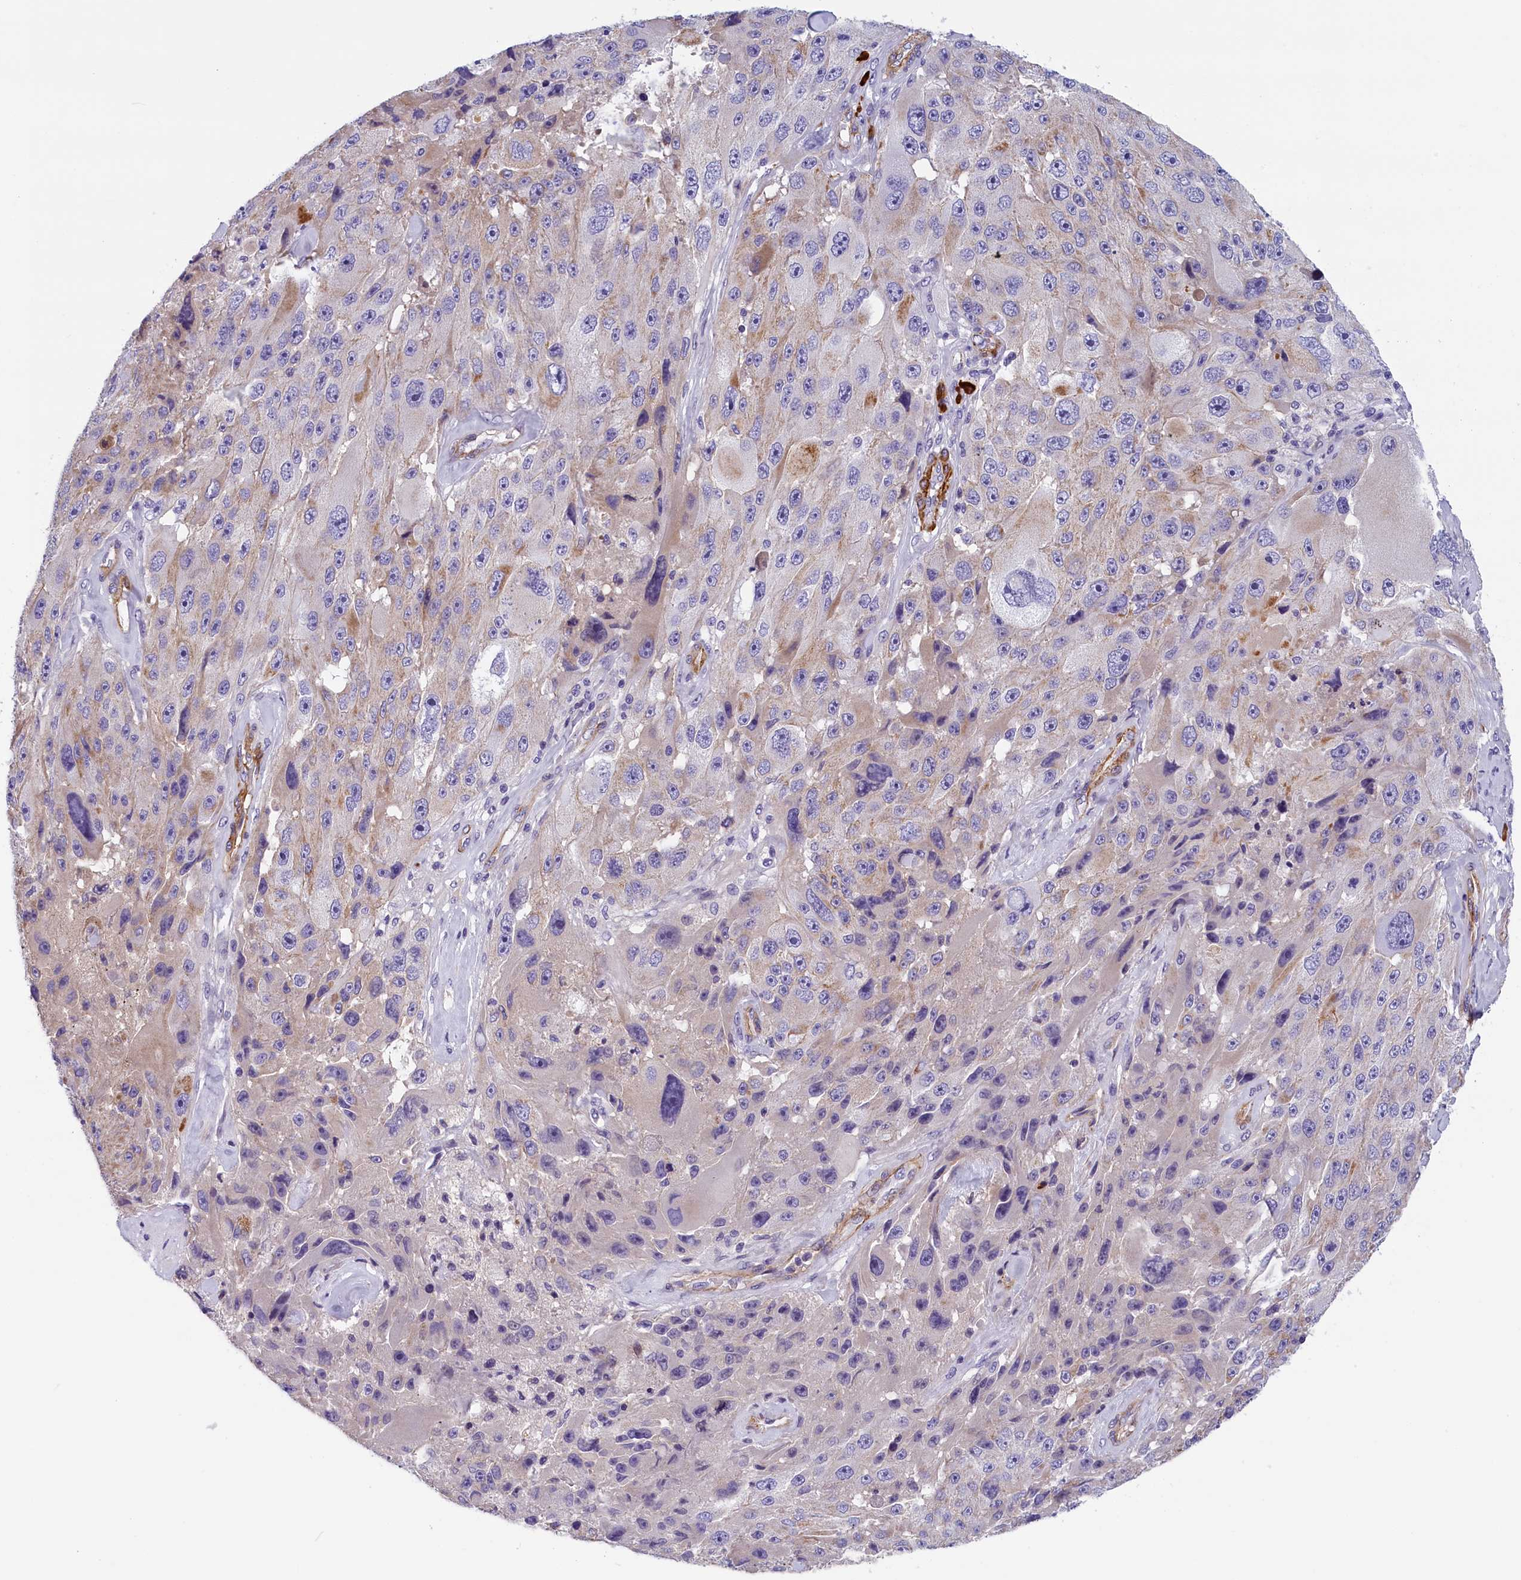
{"staining": {"intensity": "weak", "quantity": "<25%", "location": "cytoplasmic/membranous"}, "tissue": "melanoma", "cell_type": "Tumor cells", "image_type": "cancer", "snomed": [{"axis": "morphology", "description": "Malignant melanoma, Metastatic site"}, {"axis": "topography", "description": "Lymph node"}], "caption": "There is no significant staining in tumor cells of melanoma.", "gene": "BCL2L13", "patient": {"sex": "male", "age": 62}}